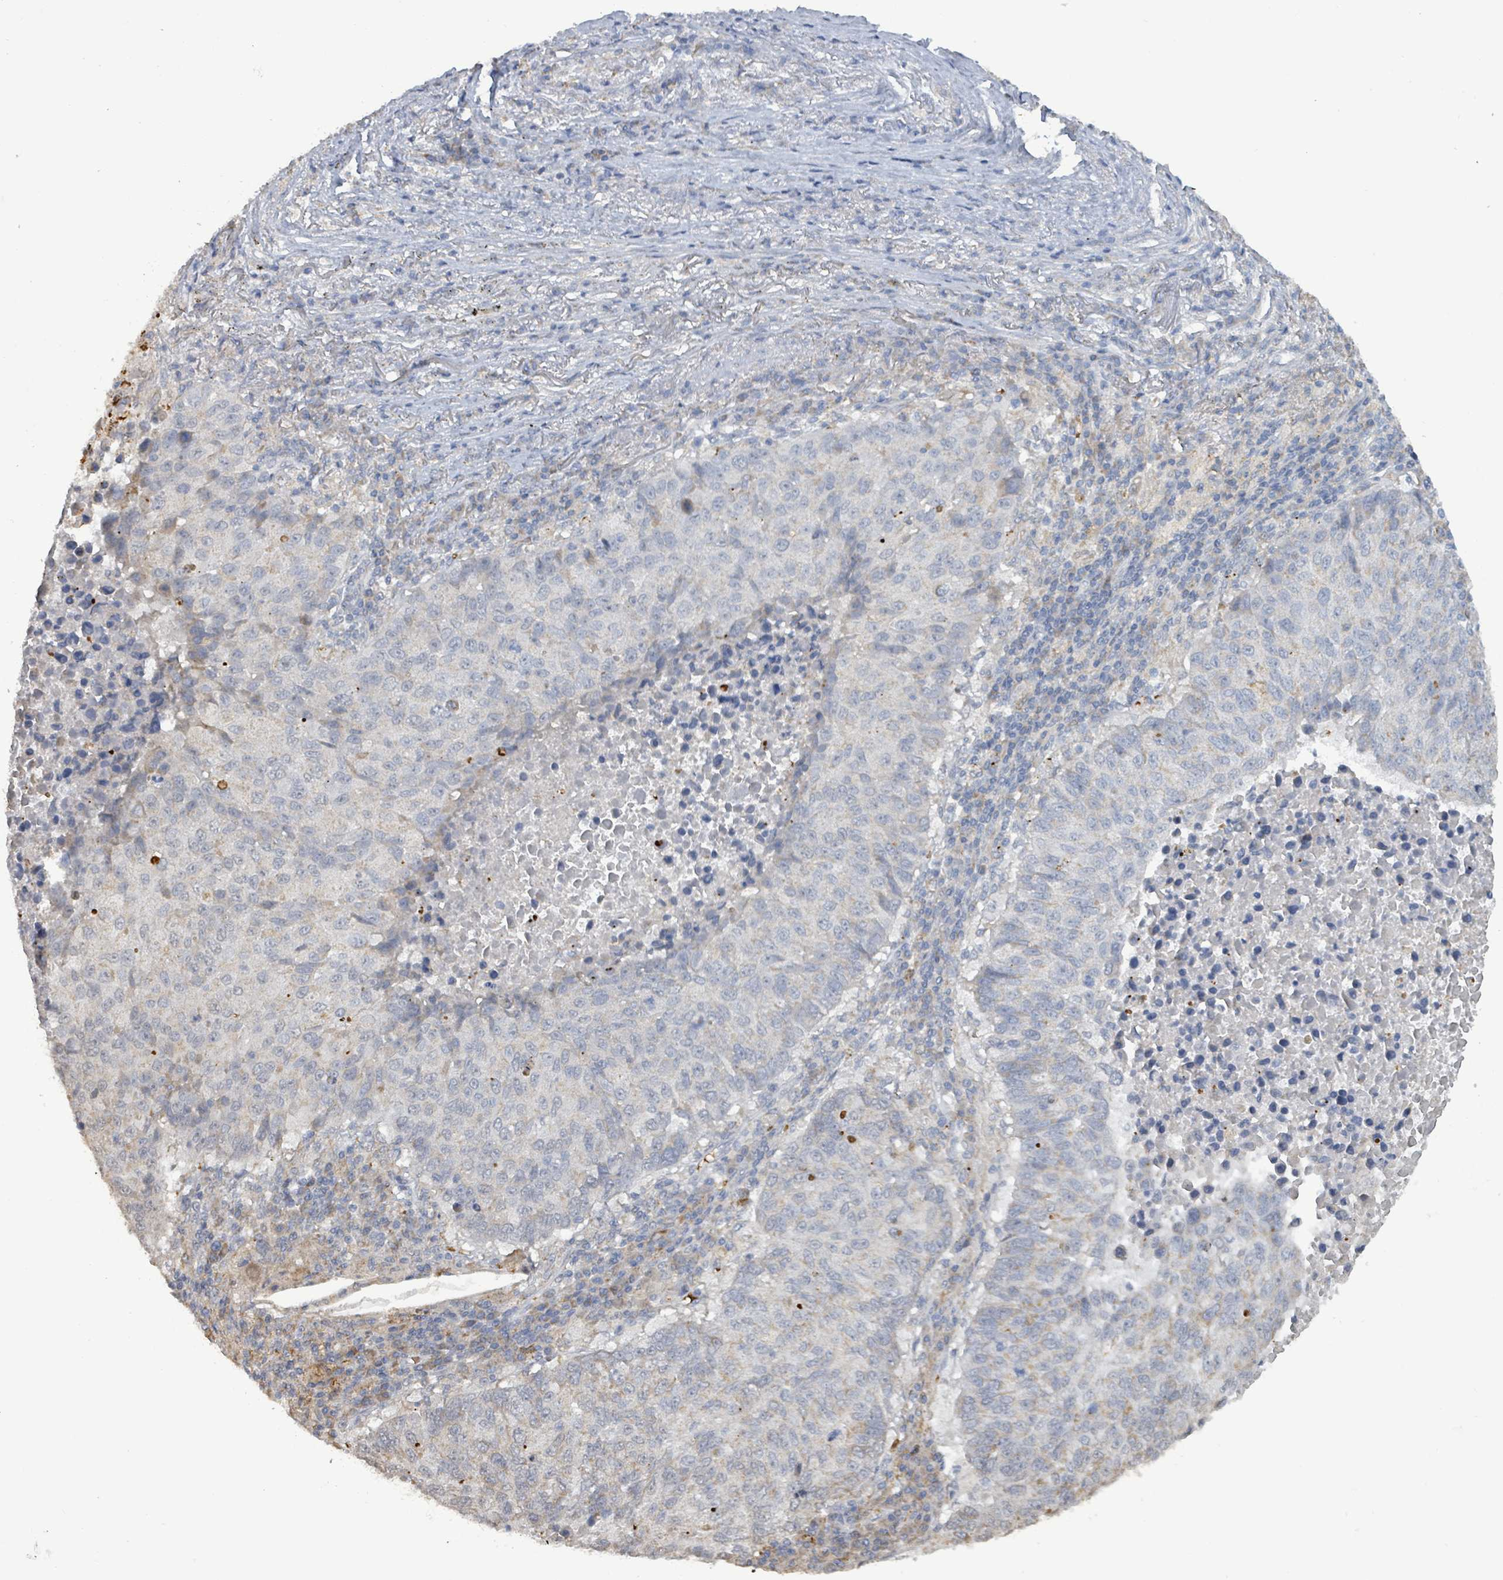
{"staining": {"intensity": "weak", "quantity": "<25%", "location": "cytoplasmic/membranous"}, "tissue": "lung cancer", "cell_type": "Tumor cells", "image_type": "cancer", "snomed": [{"axis": "morphology", "description": "Squamous cell carcinoma, NOS"}, {"axis": "topography", "description": "Lung"}], "caption": "The immunohistochemistry photomicrograph has no significant staining in tumor cells of lung squamous cell carcinoma tissue. (DAB (3,3'-diaminobenzidine) immunohistochemistry, high magnification).", "gene": "SEBOX", "patient": {"sex": "male", "age": 73}}